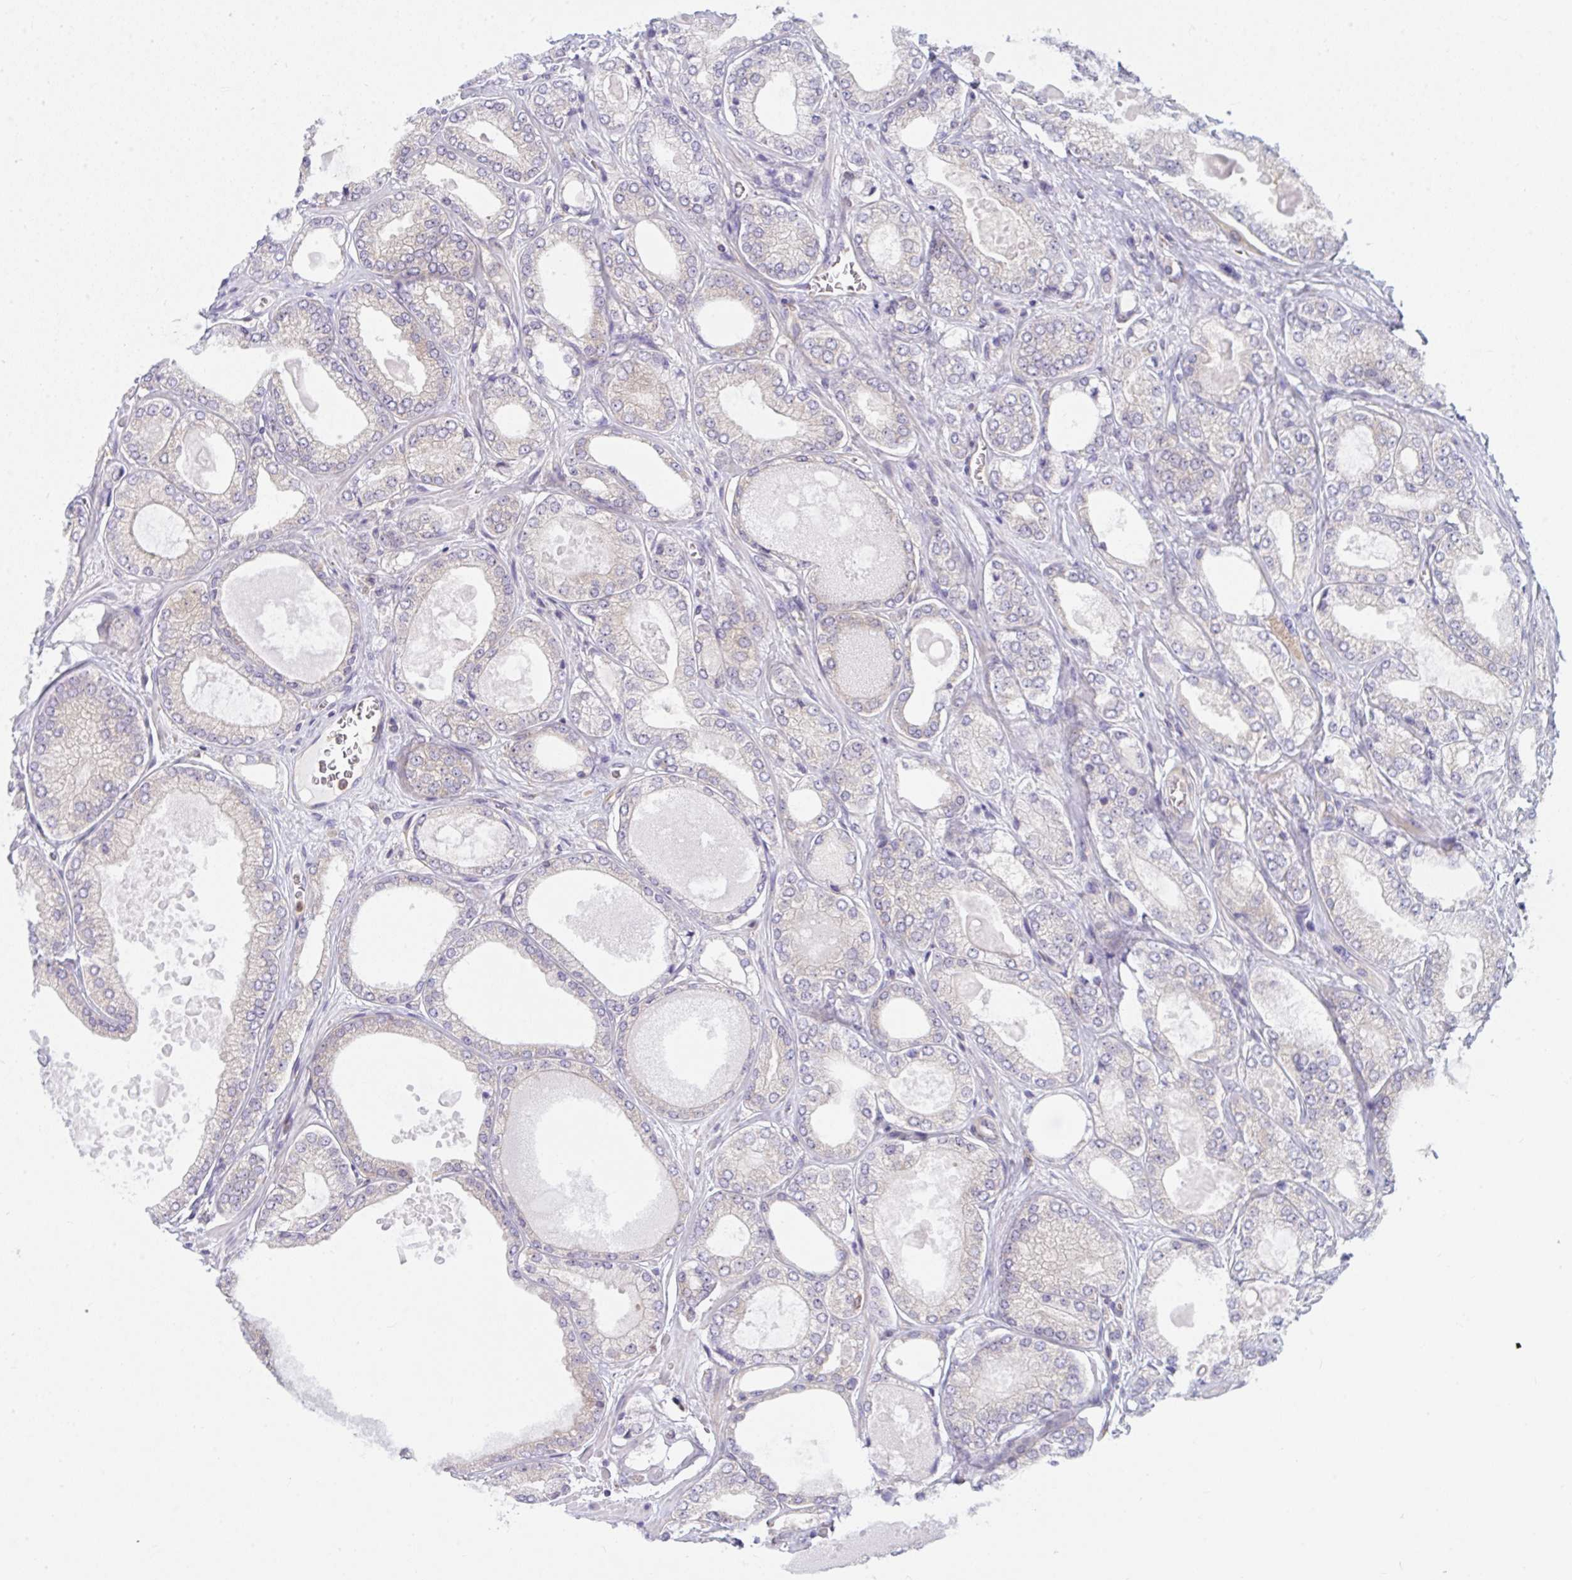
{"staining": {"intensity": "weak", "quantity": "<25%", "location": "cytoplasmic/membranous"}, "tissue": "prostate cancer", "cell_type": "Tumor cells", "image_type": "cancer", "snomed": [{"axis": "morphology", "description": "Adenocarcinoma, High grade"}, {"axis": "topography", "description": "Prostate"}], "caption": "IHC photomicrograph of prostate adenocarcinoma (high-grade) stained for a protein (brown), which exhibits no expression in tumor cells.", "gene": "SLC30A6", "patient": {"sex": "male", "age": 68}}